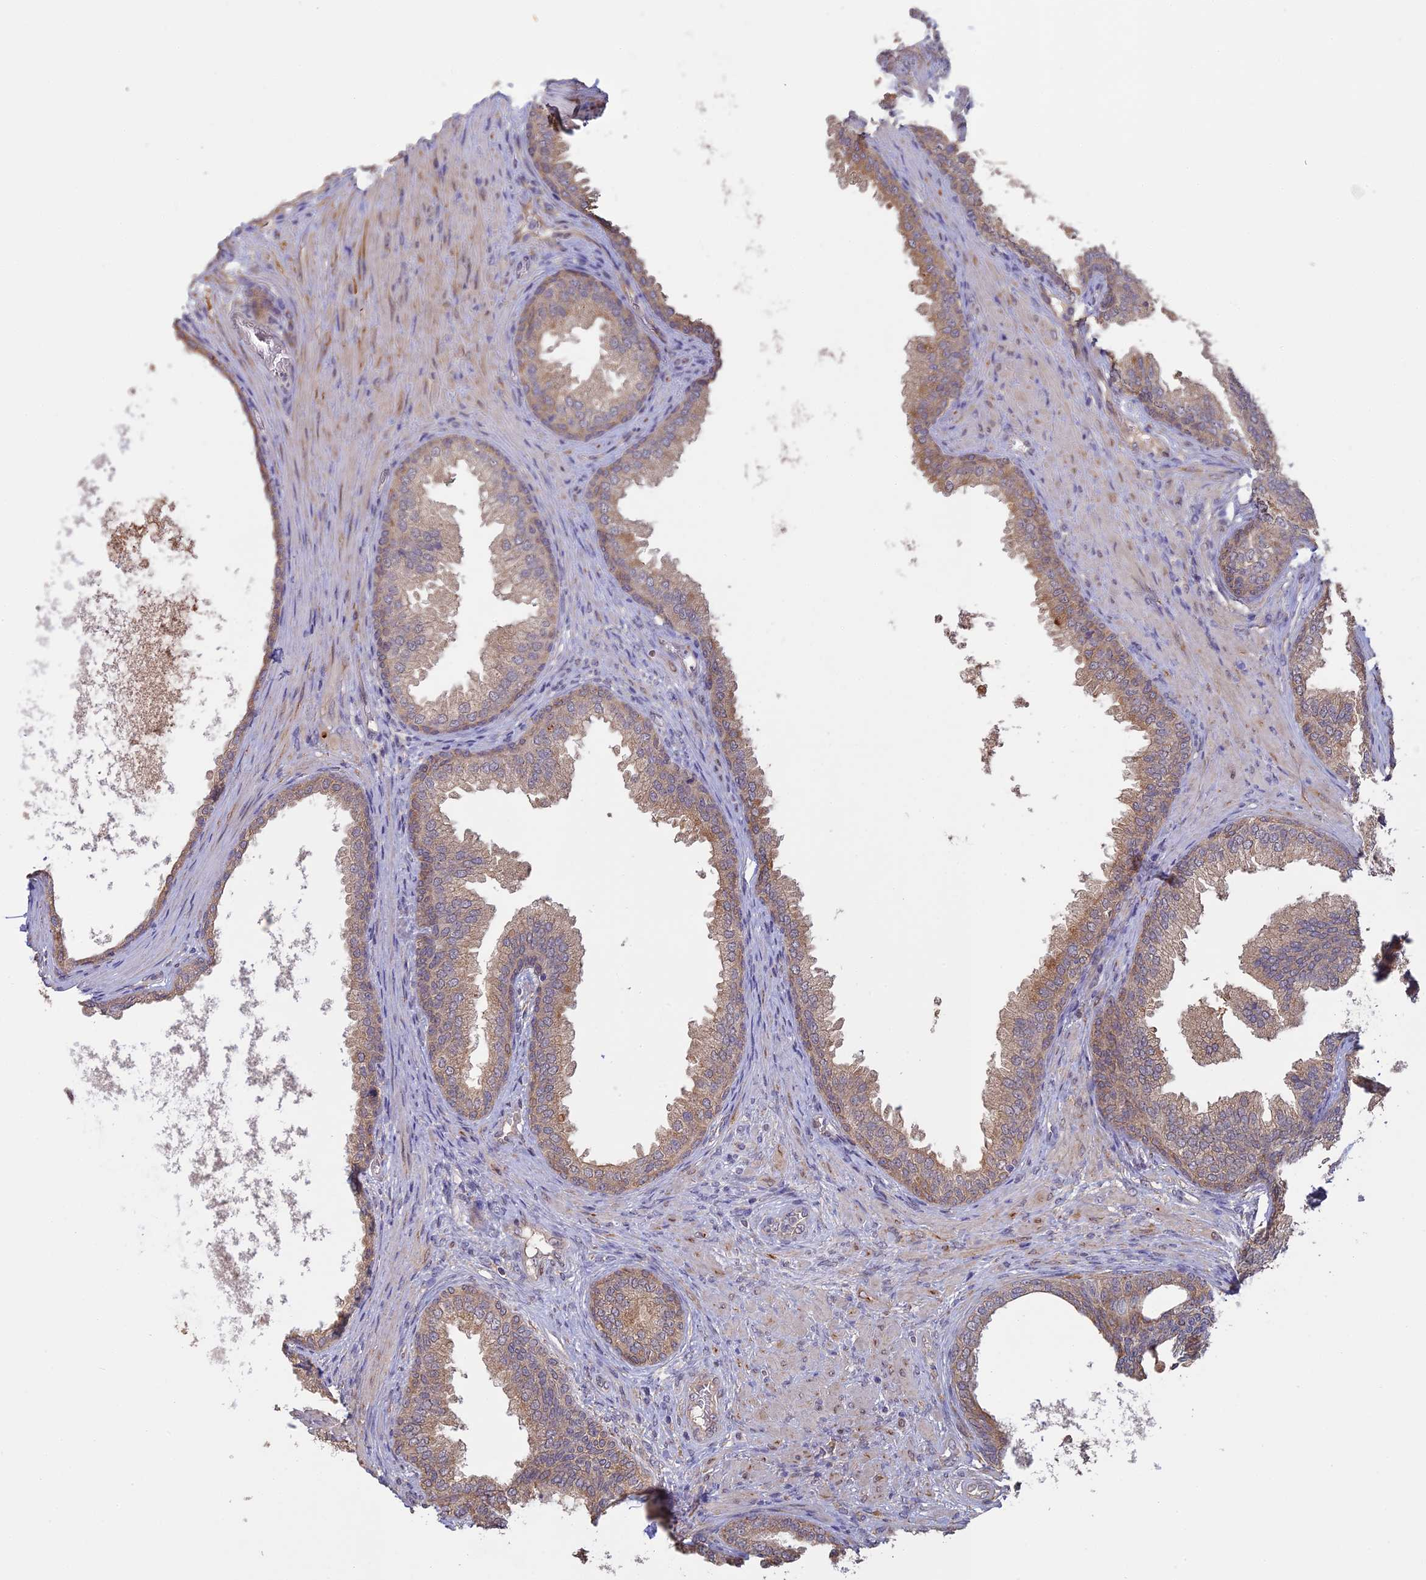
{"staining": {"intensity": "weak", "quantity": "25%-75%", "location": "cytoplasmic/membranous"}, "tissue": "prostate", "cell_type": "Glandular cells", "image_type": "normal", "snomed": [{"axis": "morphology", "description": "Normal tissue, NOS"}, {"axis": "topography", "description": "Prostate"}], "caption": "Immunohistochemistry histopathology image of unremarkable prostate: prostate stained using immunohistochemistry (IHC) displays low levels of weak protein expression localized specifically in the cytoplasmic/membranous of glandular cells, appearing as a cytoplasmic/membranous brown color.", "gene": "PPIC", "patient": {"sex": "male", "age": 76}}